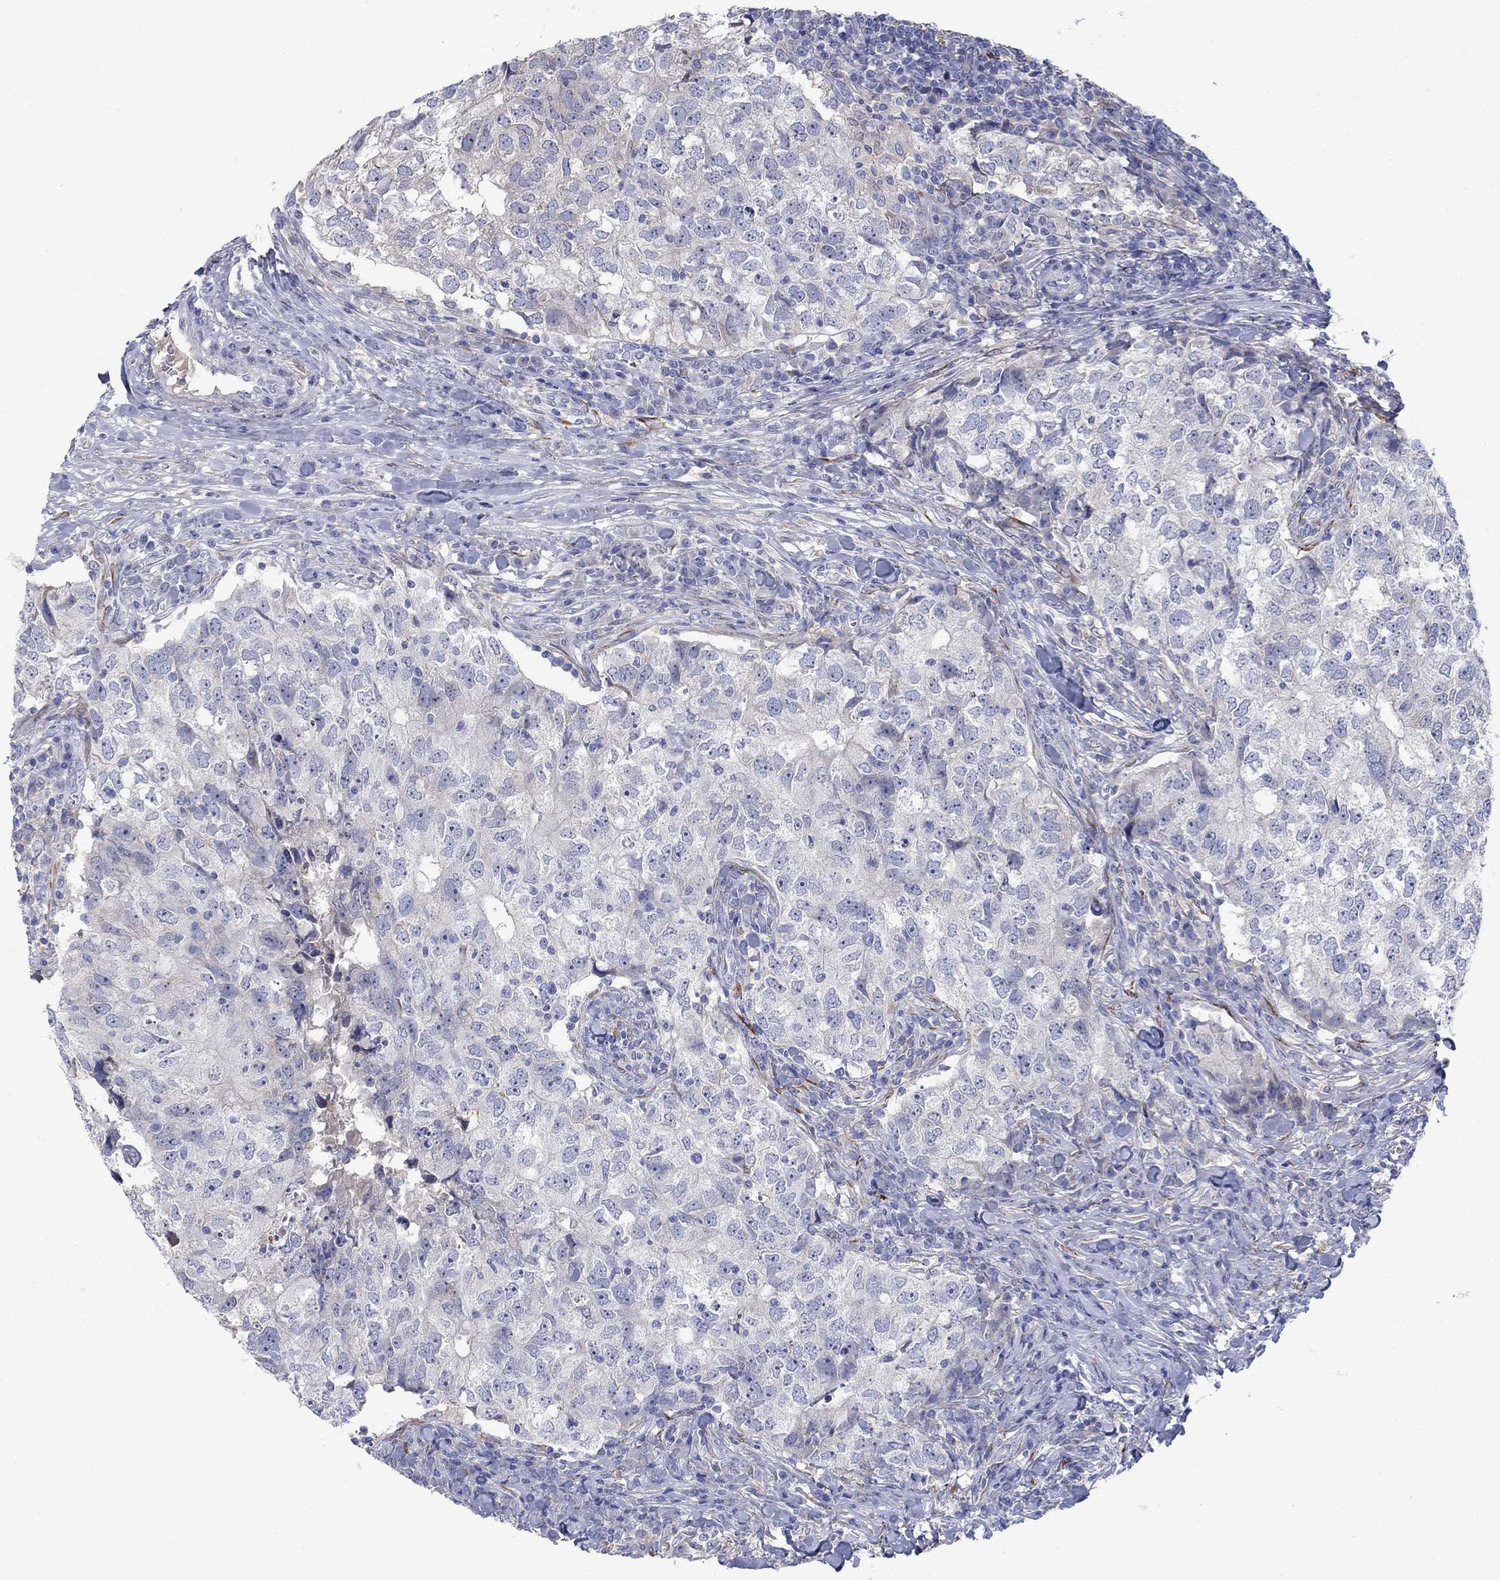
{"staining": {"intensity": "negative", "quantity": "none", "location": "none"}, "tissue": "breast cancer", "cell_type": "Tumor cells", "image_type": "cancer", "snomed": [{"axis": "morphology", "description": "Duct carcinoma"}, {"axis": "topography", "description": "Breast"}], "caption": "DAB immunohistochemical staining of human breast cancer exhibits no significant staining in tumor cells. (Brightfield microscopy of DAB immunohistochemistry at high magnification).", "gene": "REEP2", "patient": {"sex": "female", "age": 30}}